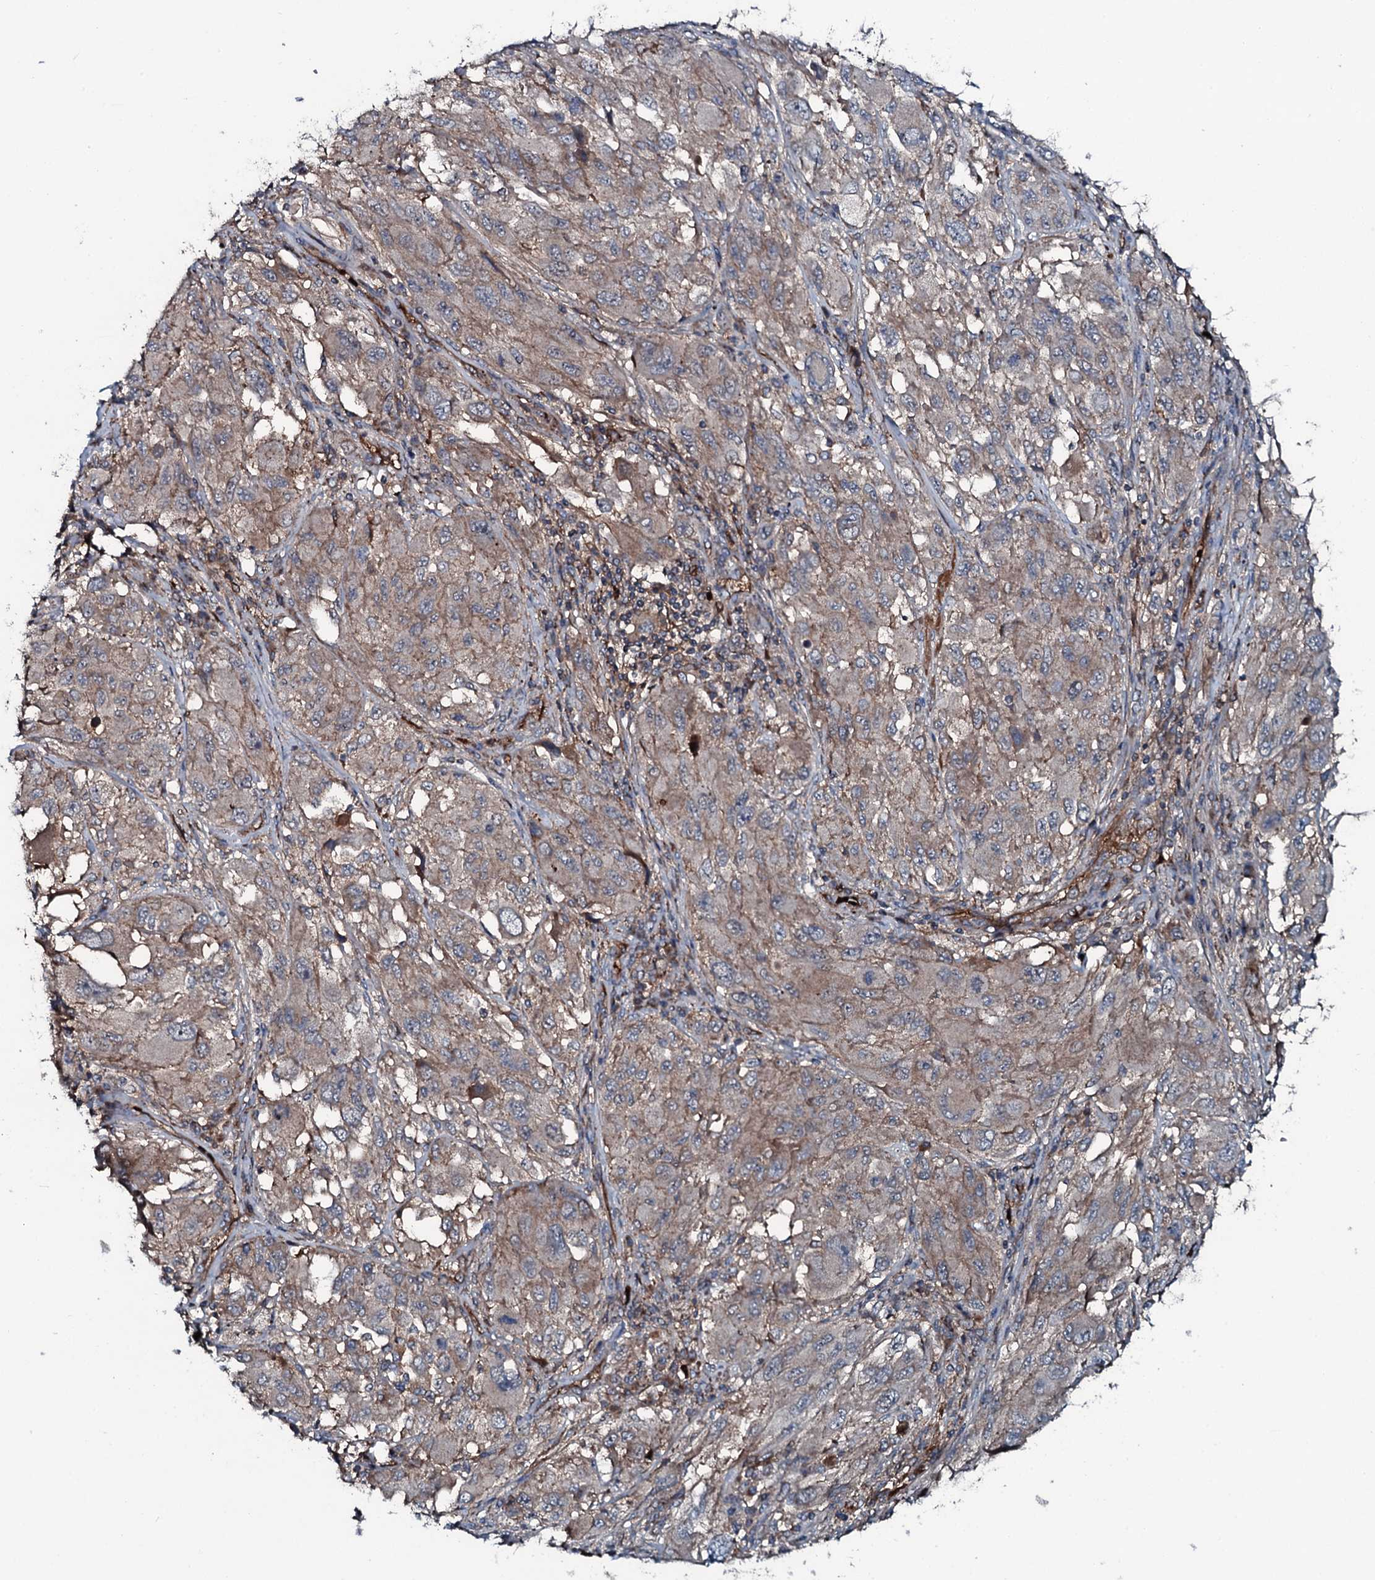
{"staining": {"intensity": "weak", "quantity": ">75%", "location": "cytoplasmic/membranous"}, "tissue": "melanoma", "cell_type": "Tumor cells", "image_type": "cancer", "snomed": [{"axis": "morphology", "description": "Malignant melanoma, NOS"}, {"axis": "topography", "description": "Skin"}], "caption": "Tumor cells display weak cytoplasmic/membranous positivity in about >75% of cells in malignant melanoma.", "gene": "TRIM7", "patient": {"sex": "female", "age": 91}}